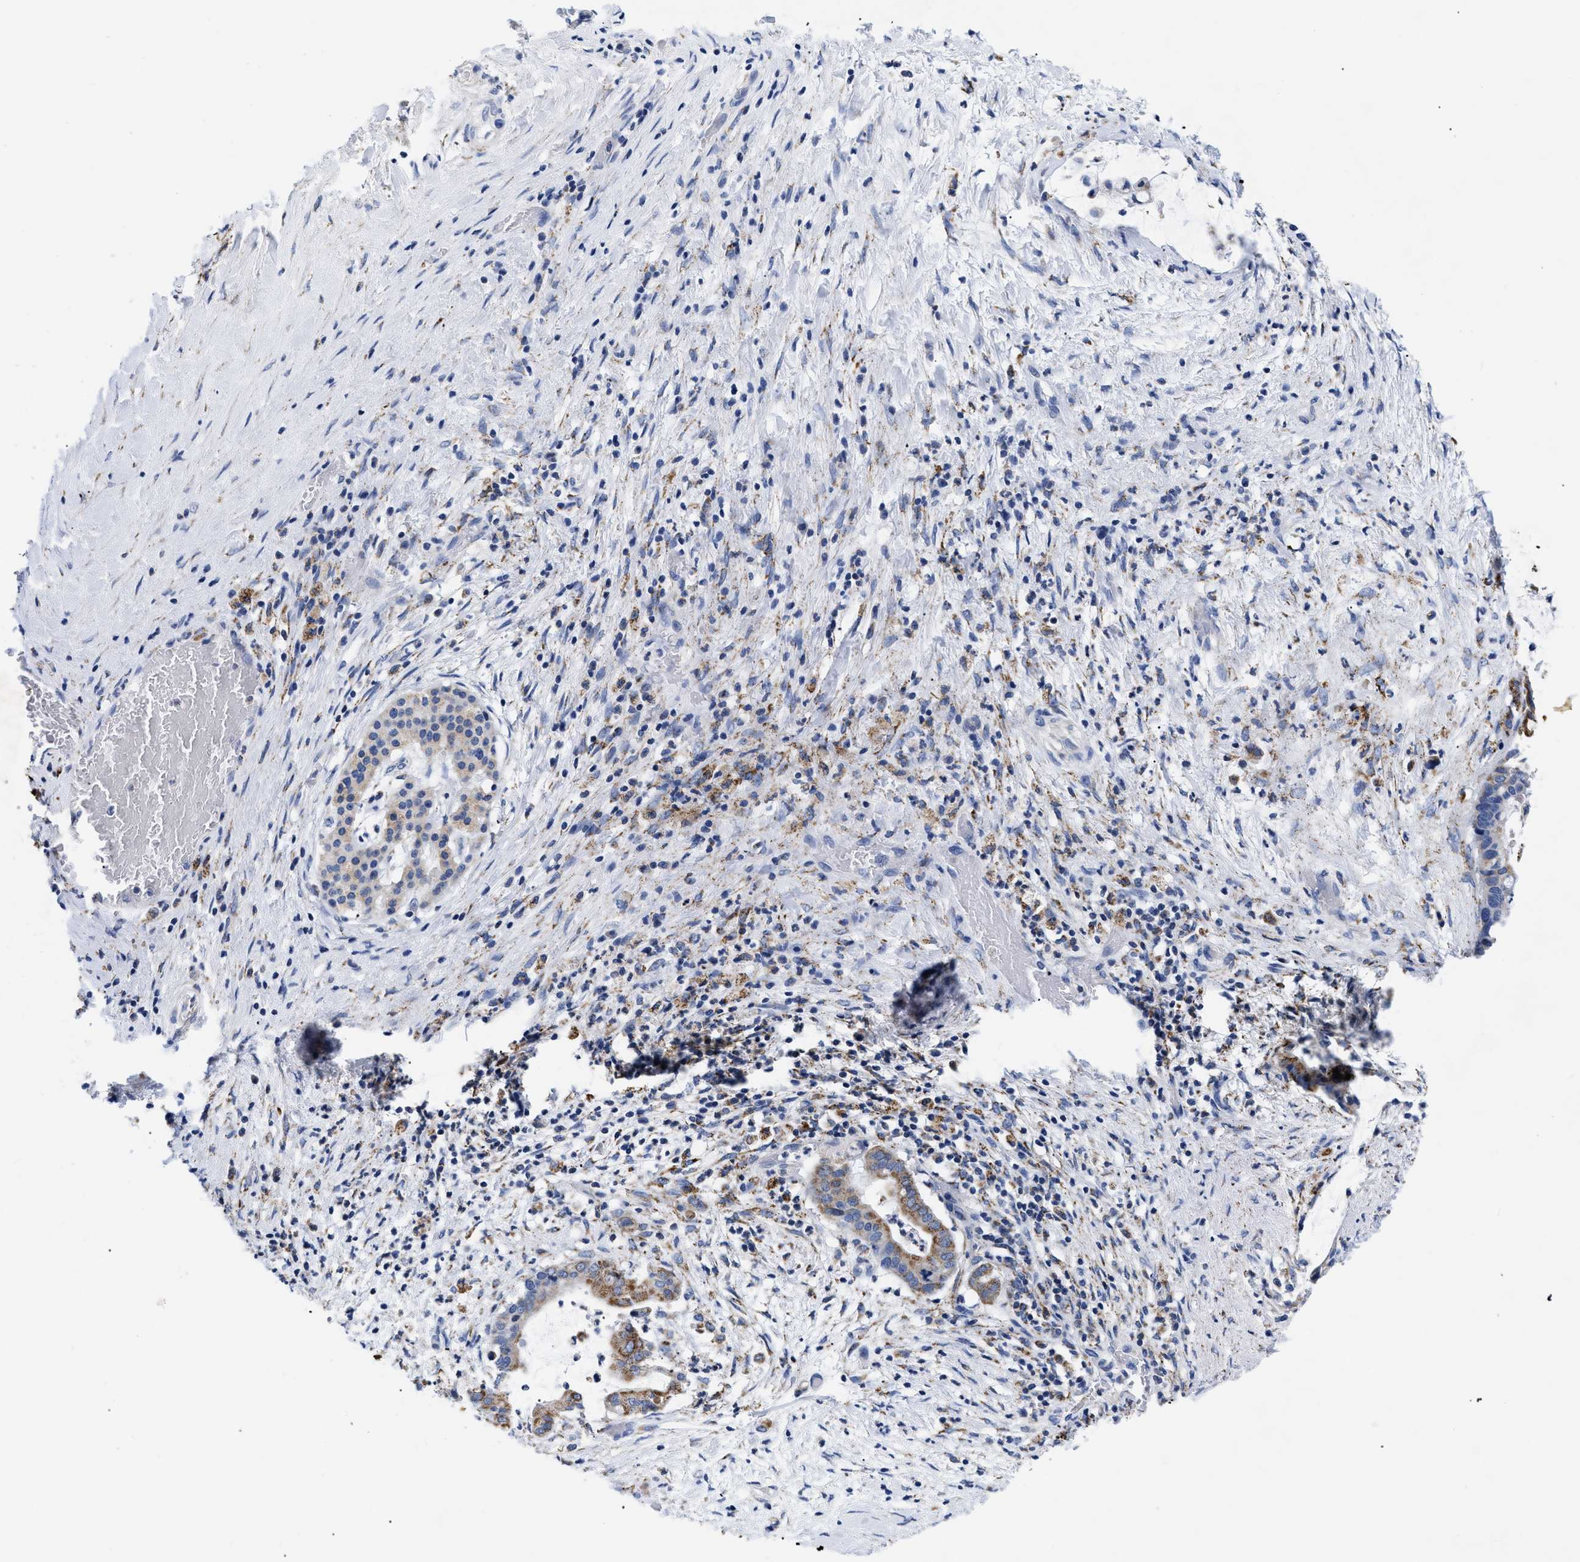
{"staining": {"intensity": "moderate", "quantity": ">75%", "location": "cytoplasmic/membranous"}, "tissue": "pancreatic cancer", "cell_type": "Tumor cells", "image_type": "cancer", "snomed": [{"axis": "morphology", "description": "Adenocarcinoma, NOS"}, {"axis": "topography", "description": "Pancreas"}], "caption": "Human adenocarcinoma (pancreatic) stained with a brown dye shows moderate cytoplasmic/membranous positive positivity in approximately >75% of tumor cells.", "gene": "GPR149", "patient": {"sex": "male", "age": 41}}